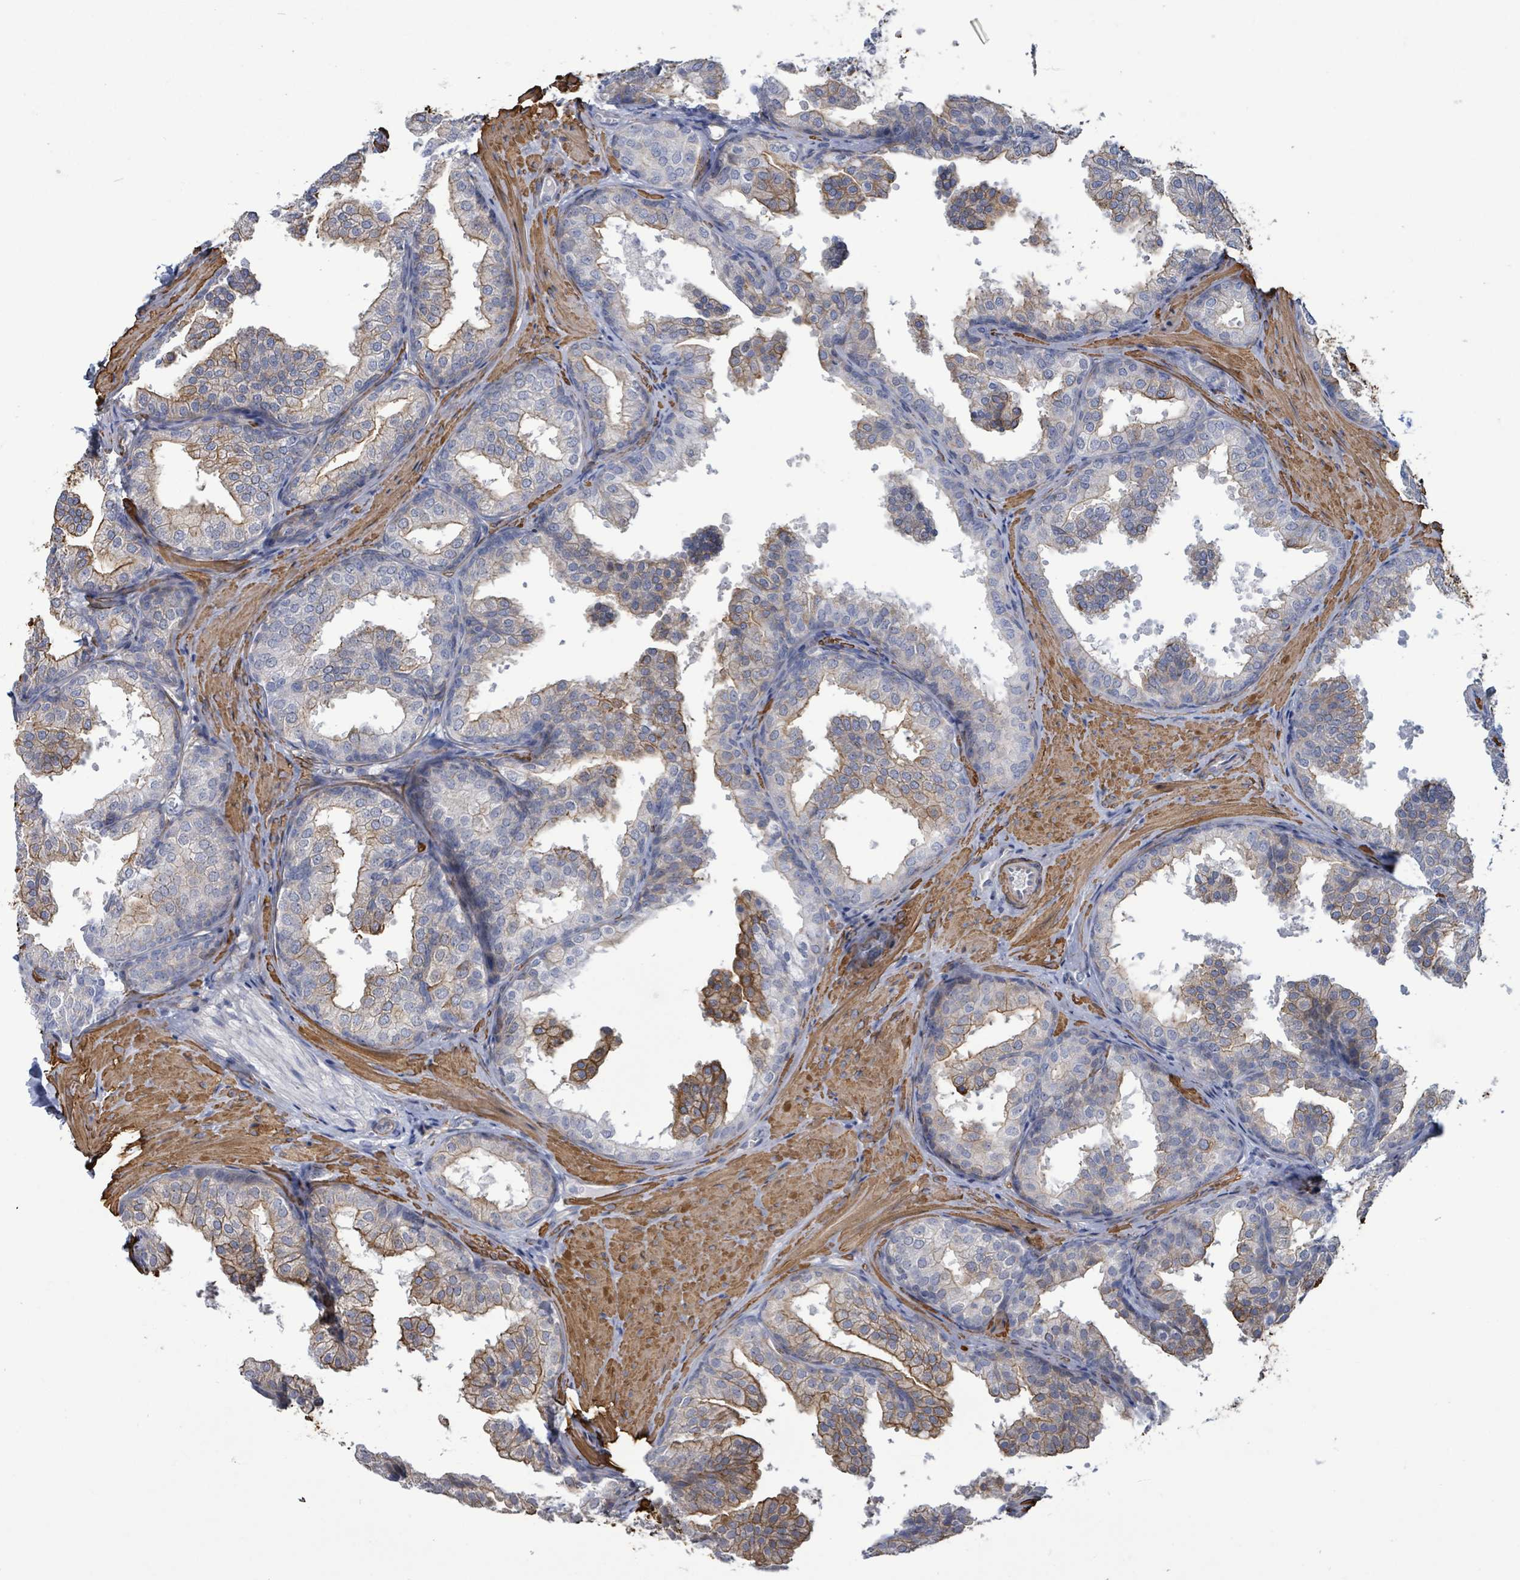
{"staining": {"intensity": "moderate", "quantity": "25%-75%", "location": "cytoplasmic/membranous"}, "tissue": "prostate", "cell_type": "Glandular cells", "image_type": "normal", "snomed": [{"axis": "morphology", "description": "Normal tissue, NOS"}, {"axis": "topography", "description": "Prostate"}], "caption": "An immunohistochemistry micrograph of normal tissue is shown. Protein staining in brown labels moderate cytoplasmic/membranous positivity in prostate within glandular cells.", "gene": "DMRTC1B", "patient": {"sex": "male", "age": 37}}